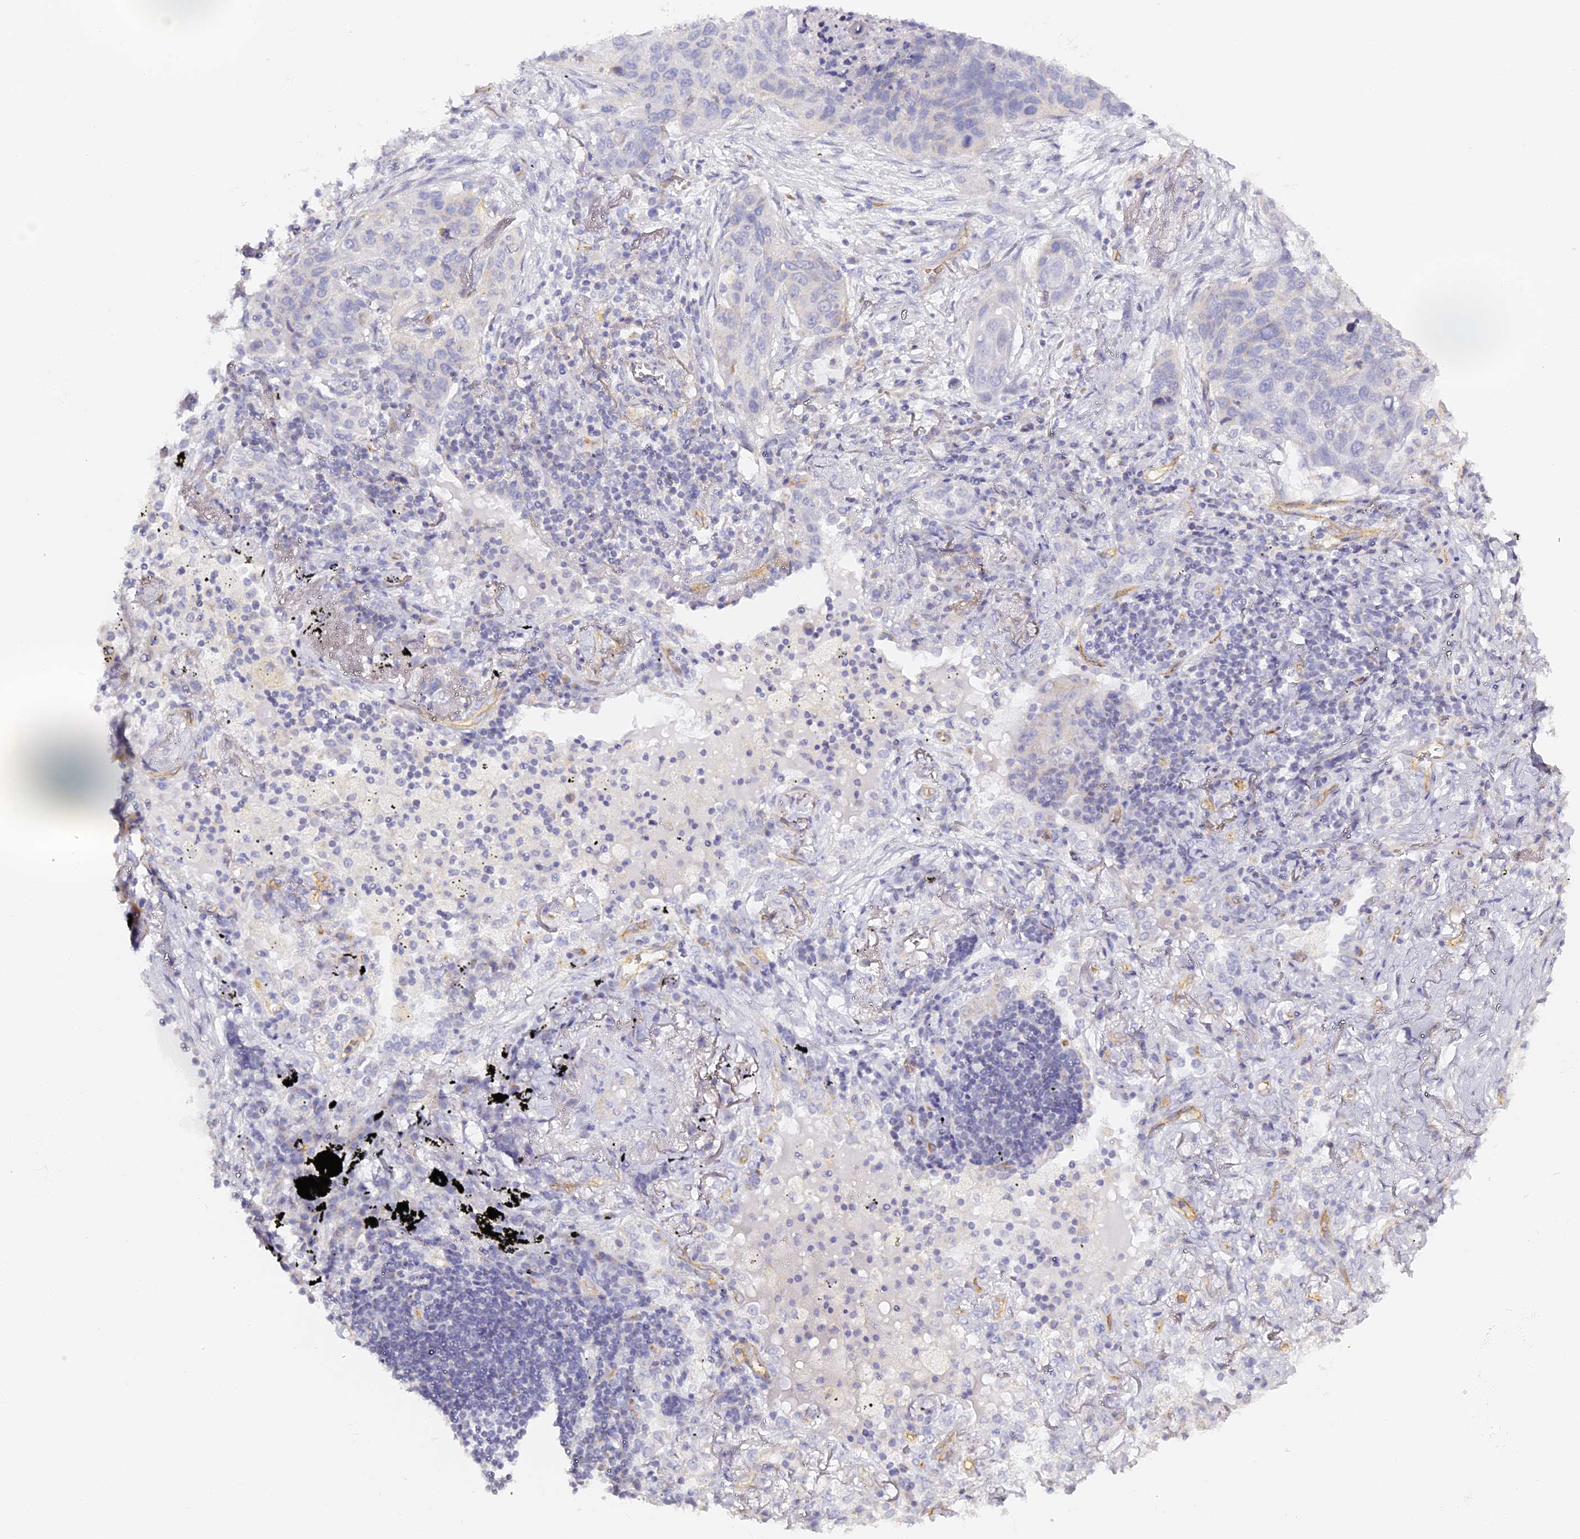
{"staining": {"intensity": "negative", "quantity": "none", "location": "none"}, "tissue": "lung cancer", "cell_type": "Tumor cells", "image_type": "cancer", "snomed": [{"axis": "morphology", "description": "Squamous cell carcinoma, NOS"}, {"axis": "topography", "description": "Lung"}], "caption": "Immunohistochemistry image of lung cancer (squamous cell carcinoma) stained for a protein (brown), which shows no expression in tumor cells. (DAB immunohistochemistry (IHC) with hematoxylin counter stain).", "gene": "SLC1A3", "patient": {"sex": "female", "age": 63}}